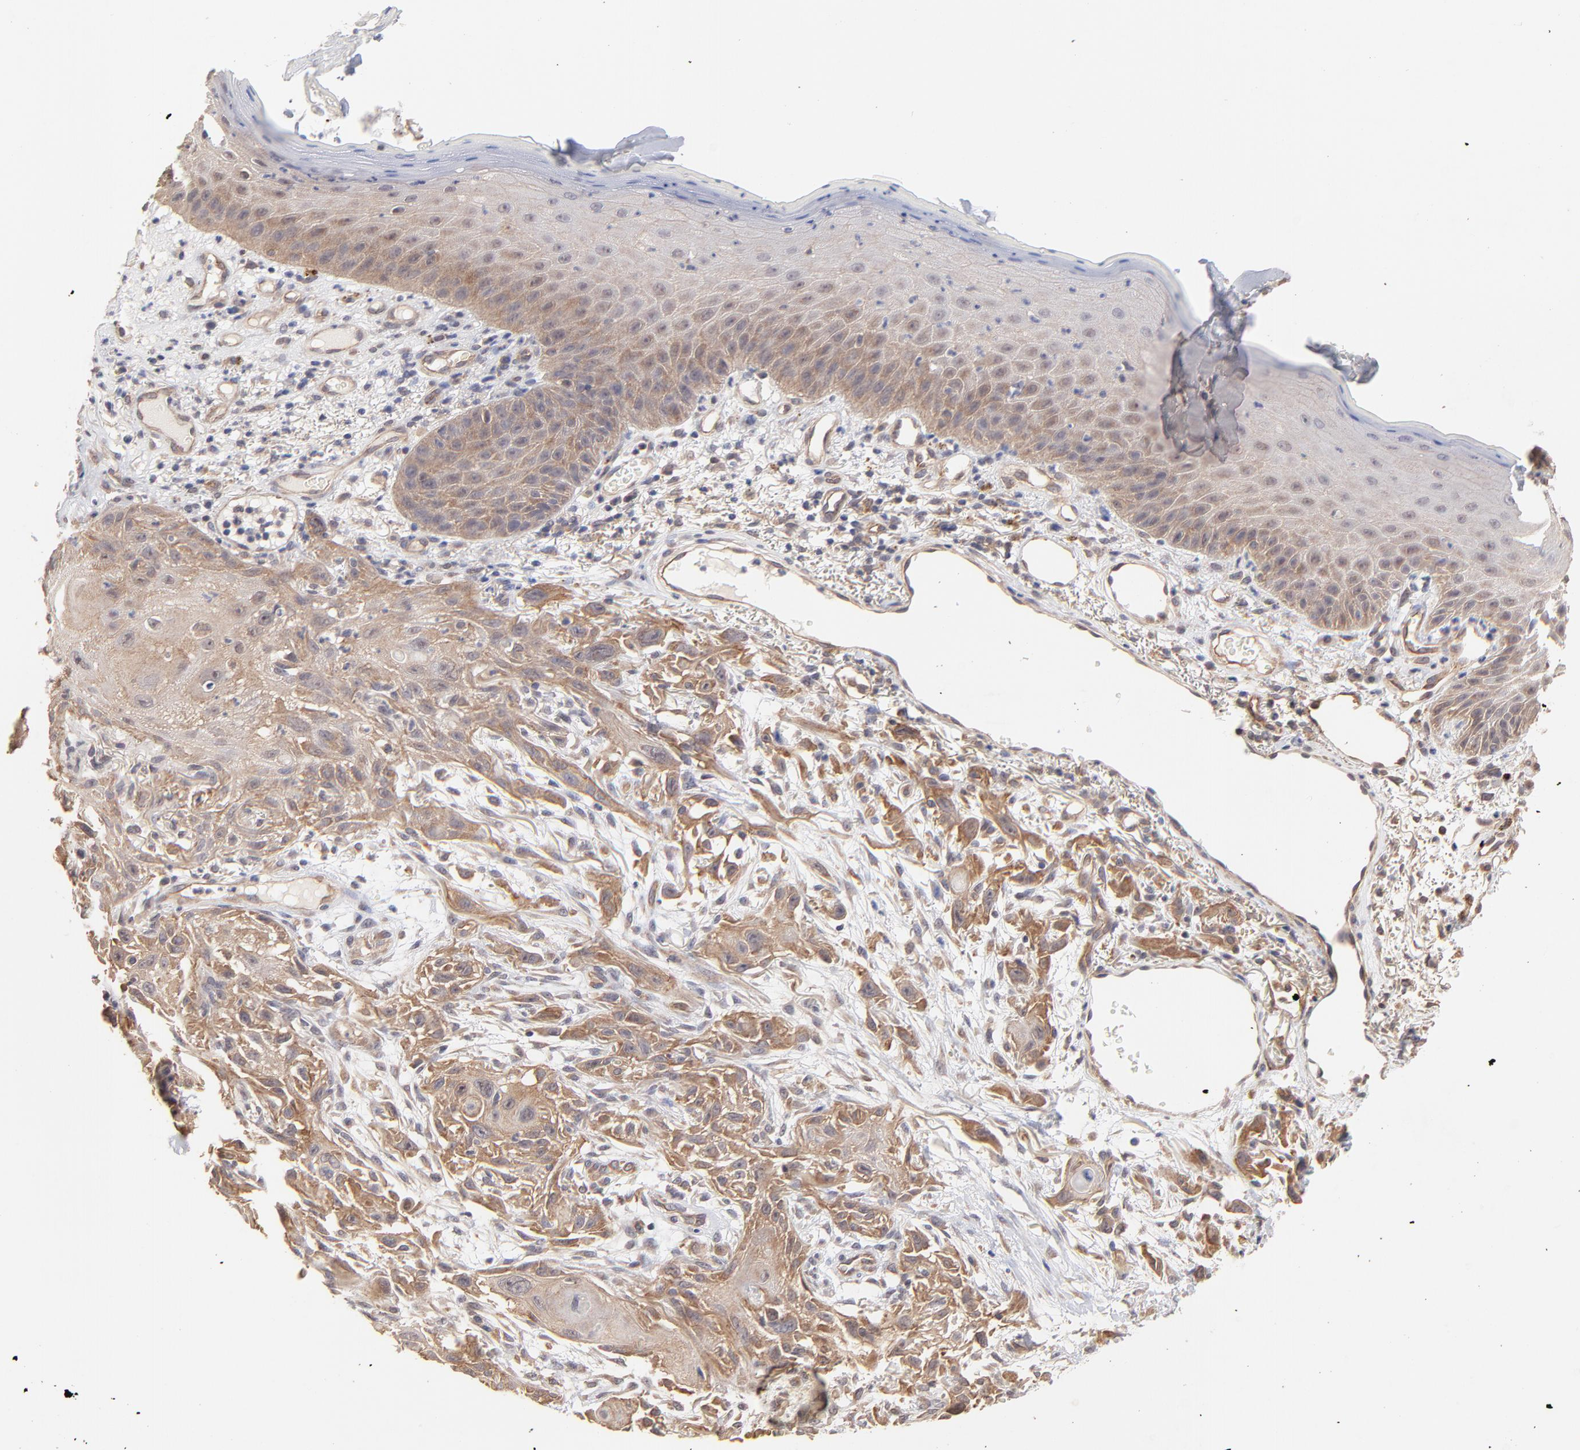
{"staining": {"intensity": "moderate", "quantity": ">75%", "location": "cytoplasmic/membranous"}, "tissue": "skin cancer", "cell_type": "Tumor cells", "image_type": "cancer", "snomed": [{"axis": "morphology", "description": "Squamous cell carcinoma, NOS"}, {"axis": "topography", "description": "Skin"}], "caption": "Approximately >75% of tumor cells in human skin squamous cell carcinoma exhibit moderate cytoplasmic/membranous protein staining as visualized by brown immunohistochemical staining.", "gene": "STAP2", "patient": {"sex": "female", "age": 59}}